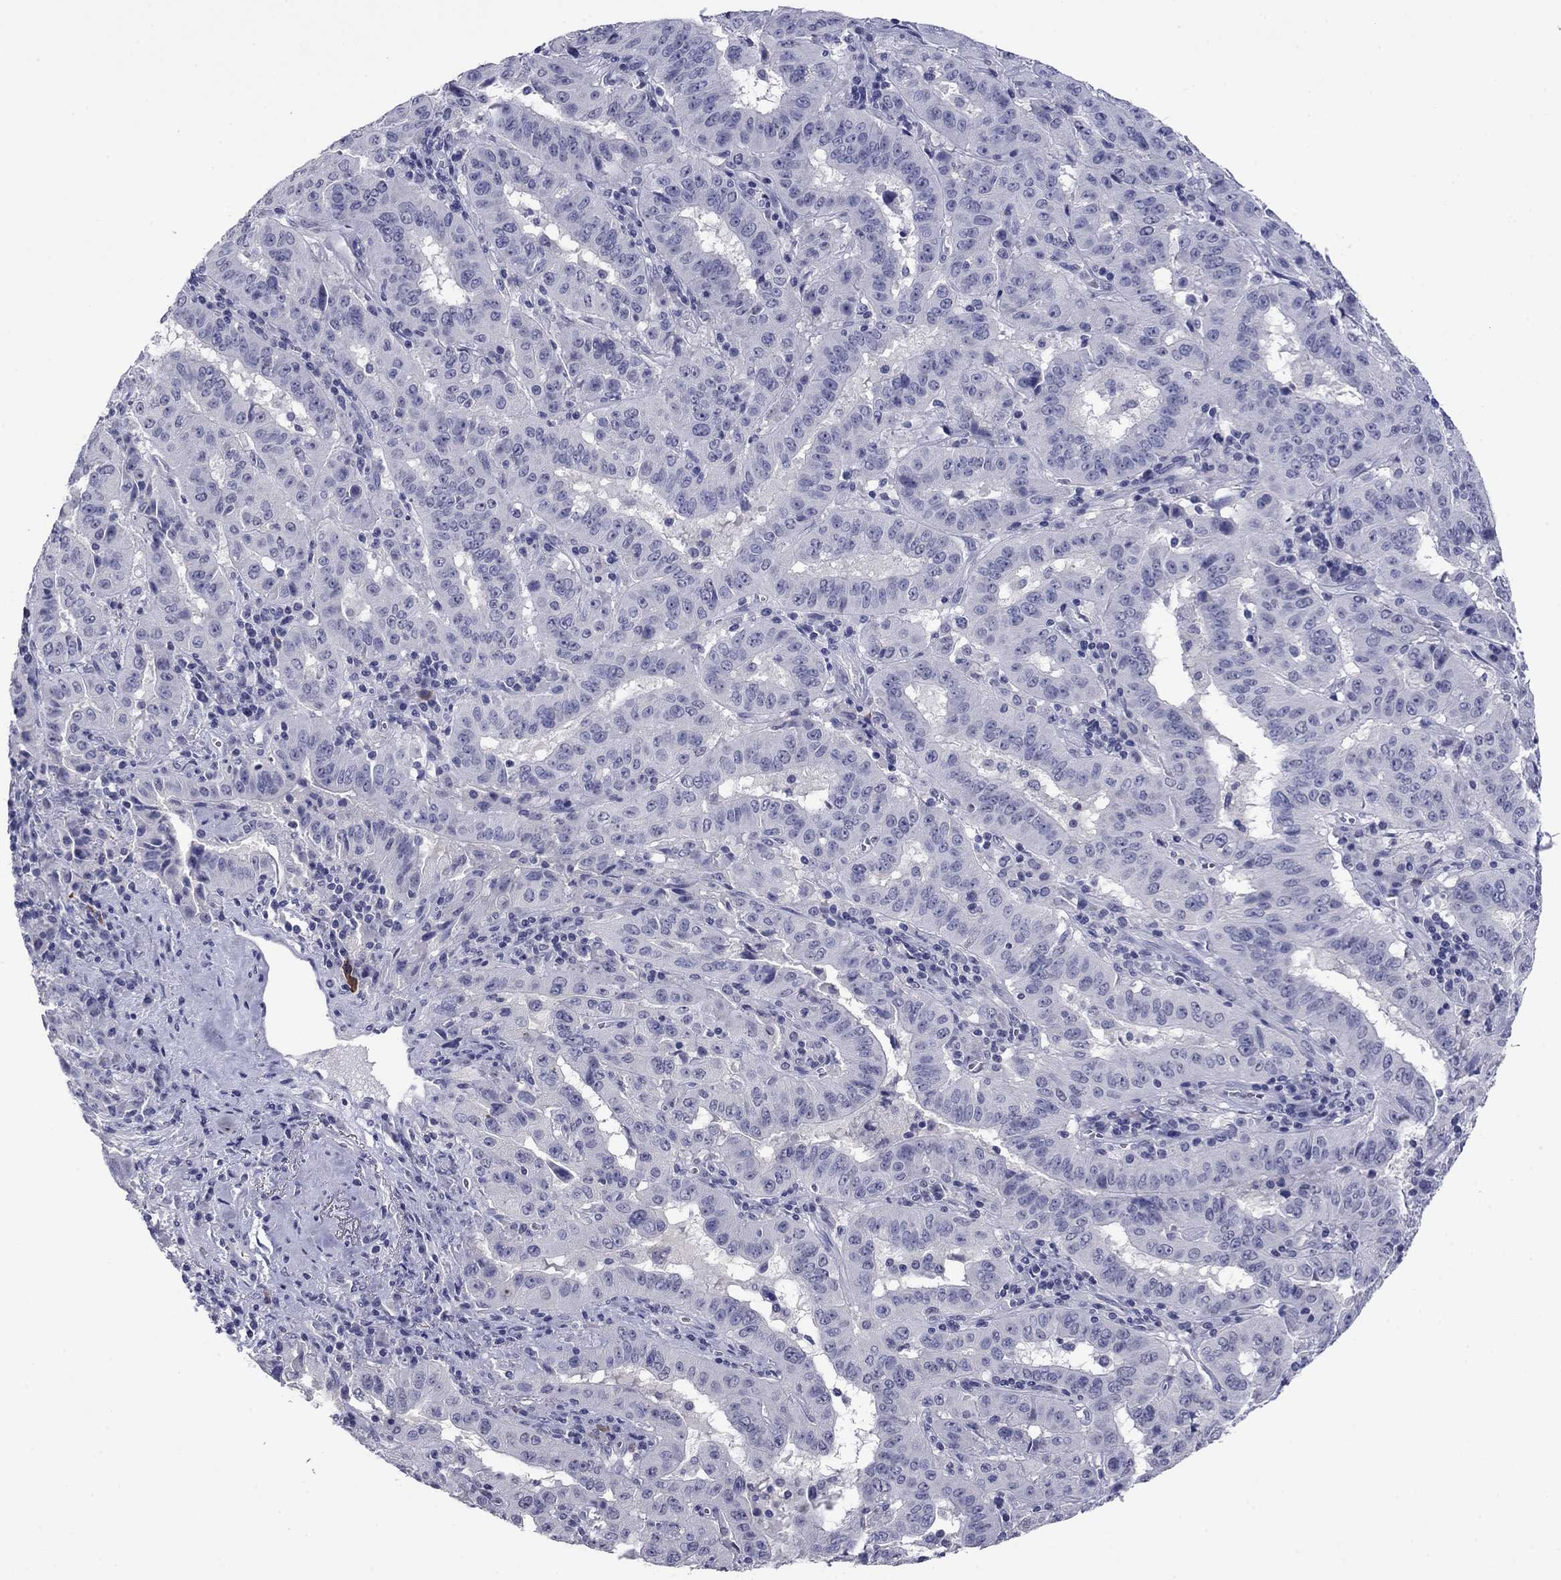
{"staining": {"intensity": "negative", "quantity": "none", "location": "none"}, "tissue": "pancreatic cancer", "cell_type": "Tumor cells", "image_type": "cancer", "snomed": [{"axis": "morphology", "description": "Adenocarcinoma, NOS"}, {"axis": "topography", "description": "Pancreas"}], "caption": "Micrograph shows no significant protein positivity in tumor cells of pancreatic adenocarcinoma. Nuclei are stained in blue.", "gene": "HAO1", "patient": {"sex": "male", "age": 63}}